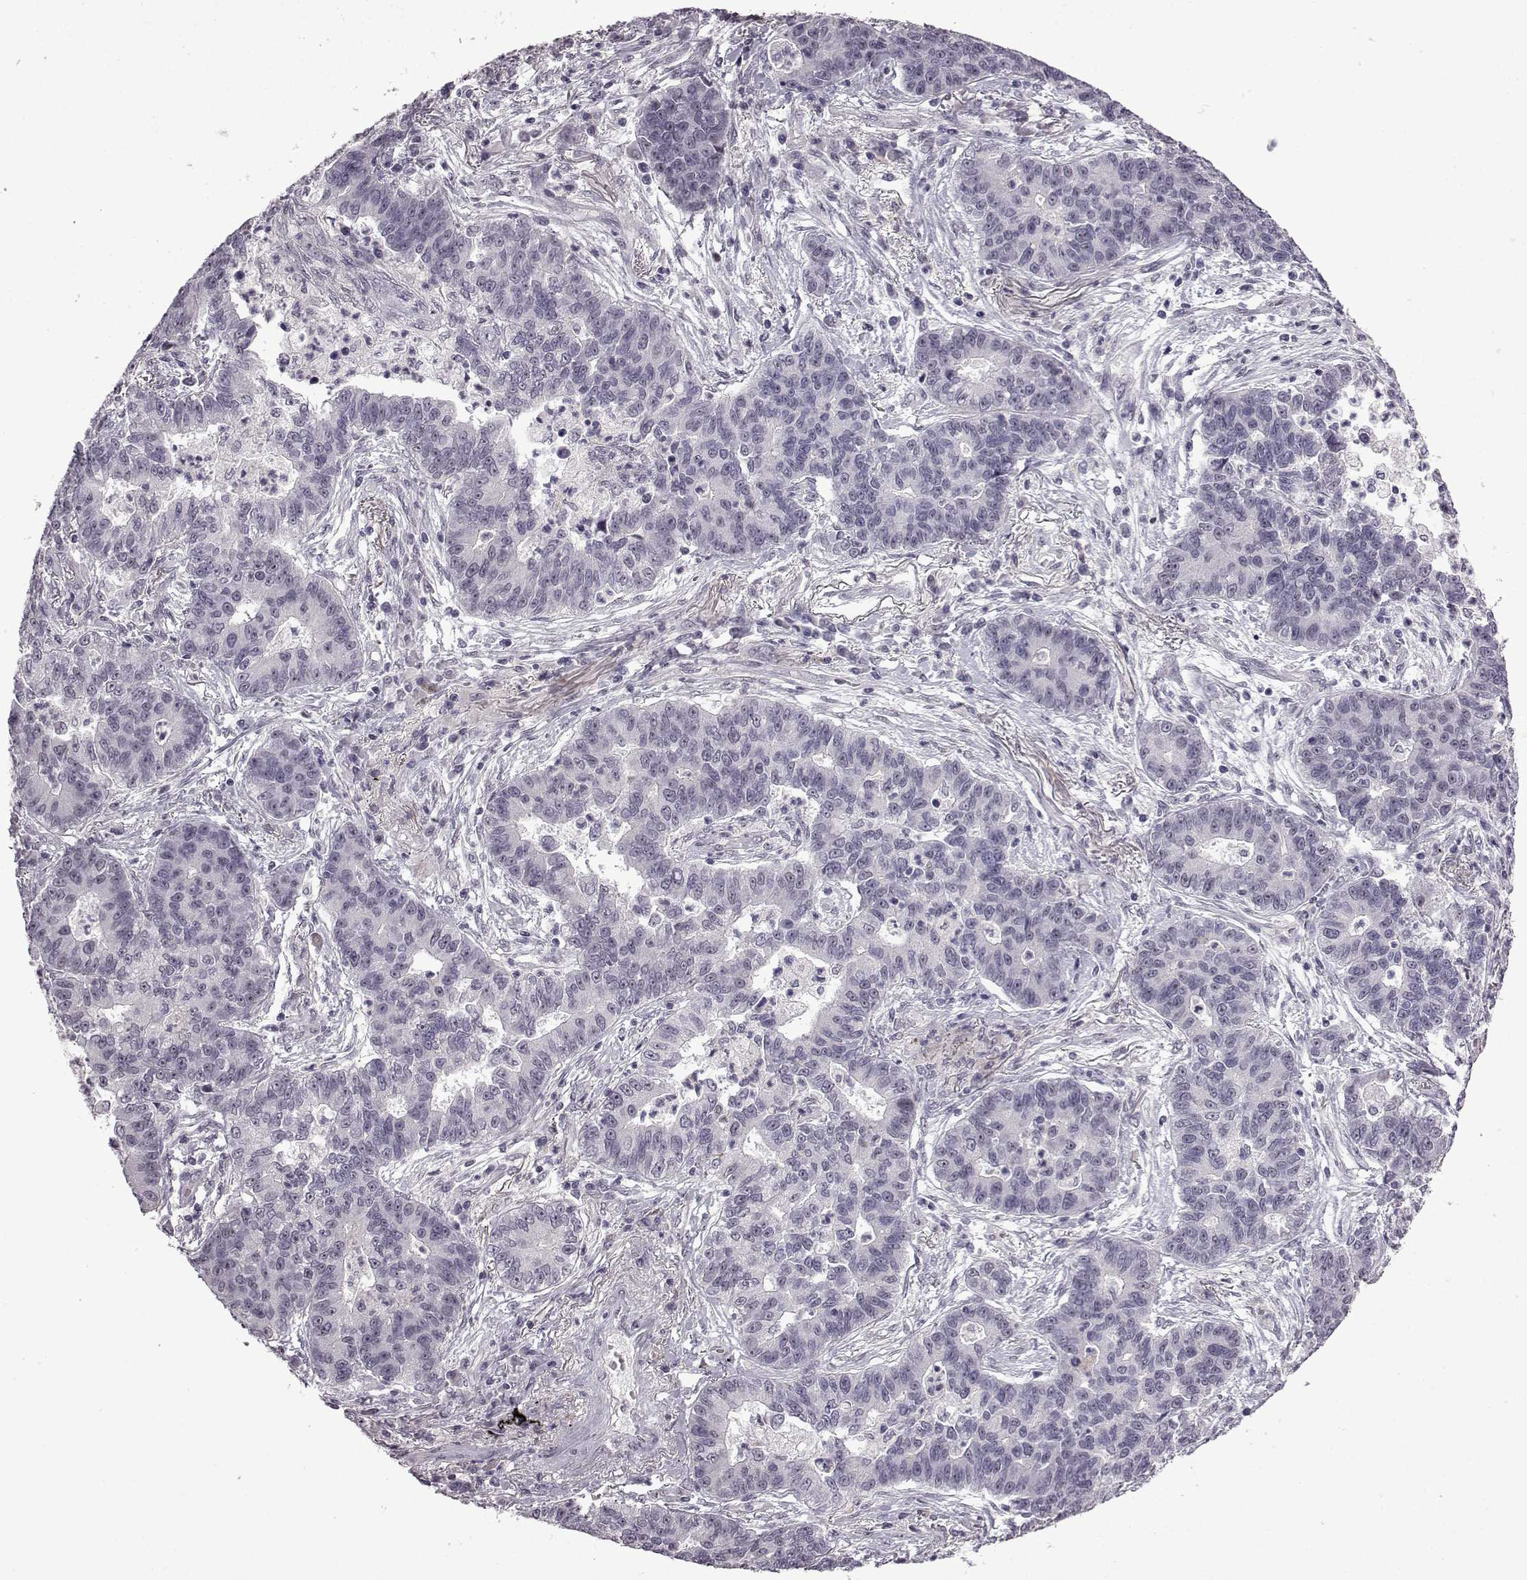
{"staining": {"intensity": "negative", "quantity": "none", "location": "none"}, "tissue": "lung cancer", "cell_type": "Tumor cells", "image_type": "cancer", "snomed": [{"axis": "morphology", "description": "Adenocarcinoma, NOS"}, {"axis": "topography", "description": "Lung"}], "caption": "The image shows no staining of tumor cells in lung cancer. (DAB (3,3'-diaminobenzidine) immunohistochemistry with hematoxylin counter stain).", "gene": "SYNPO2", "patient": {"sex": "female", "age": 57}}